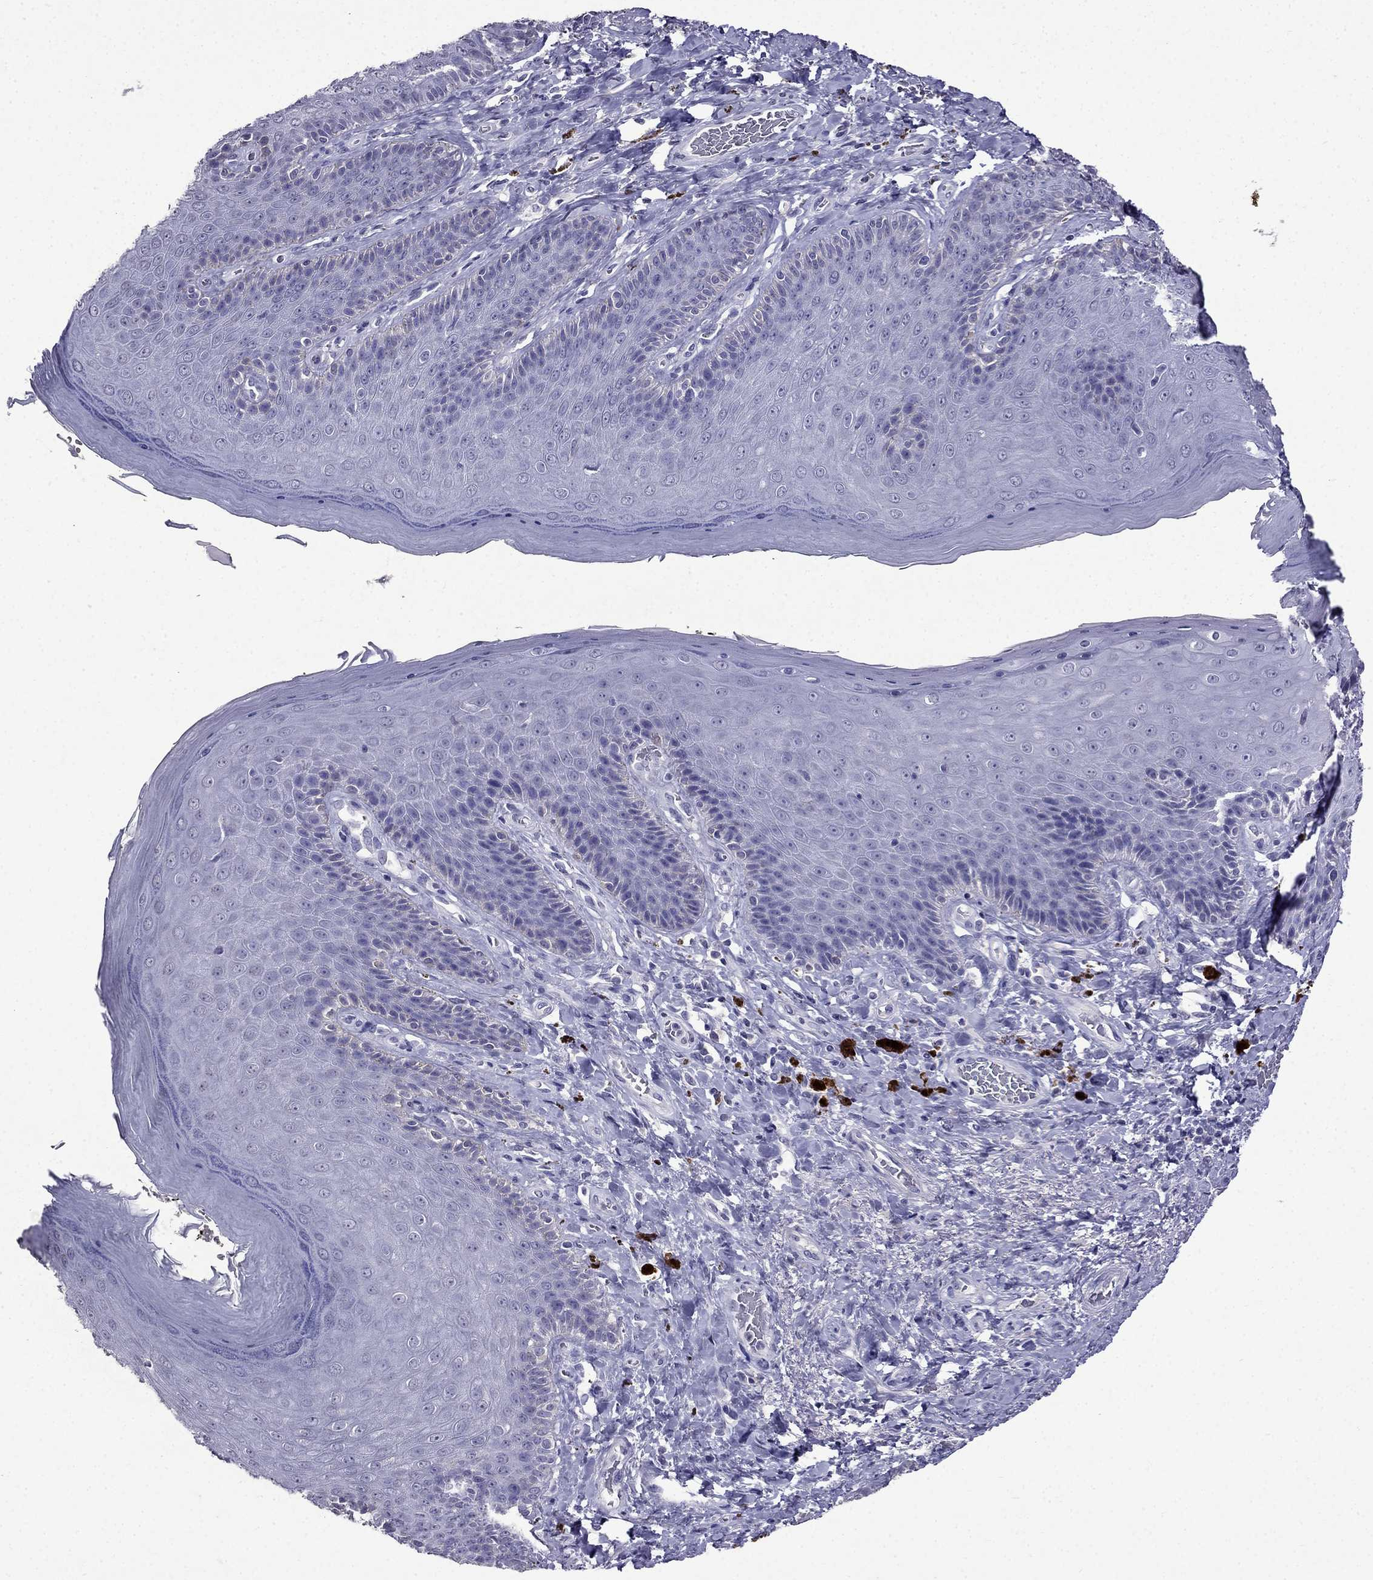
{"staining": {"intensity": "negative", "quantity": "none", "location": "none"}, "tissue": "skin", "cell_type": "Epidermal cells", "image_type": "normal", "snomed": [{"axis": "morphology", "description": "Normal tissue, NOS"}, {"axis": "topography", "description": "Skeletal muscle"}, {"axis": "topography", "description": "Anal"}, {"axis": "topography", "description": "Peripheral nerve tissue"}], "caption": "The image exhibits no staining of epidermal cells in unremarkable skin.", "gene": "DNAH17", "patient": {"sex": "male", "age": 53}}